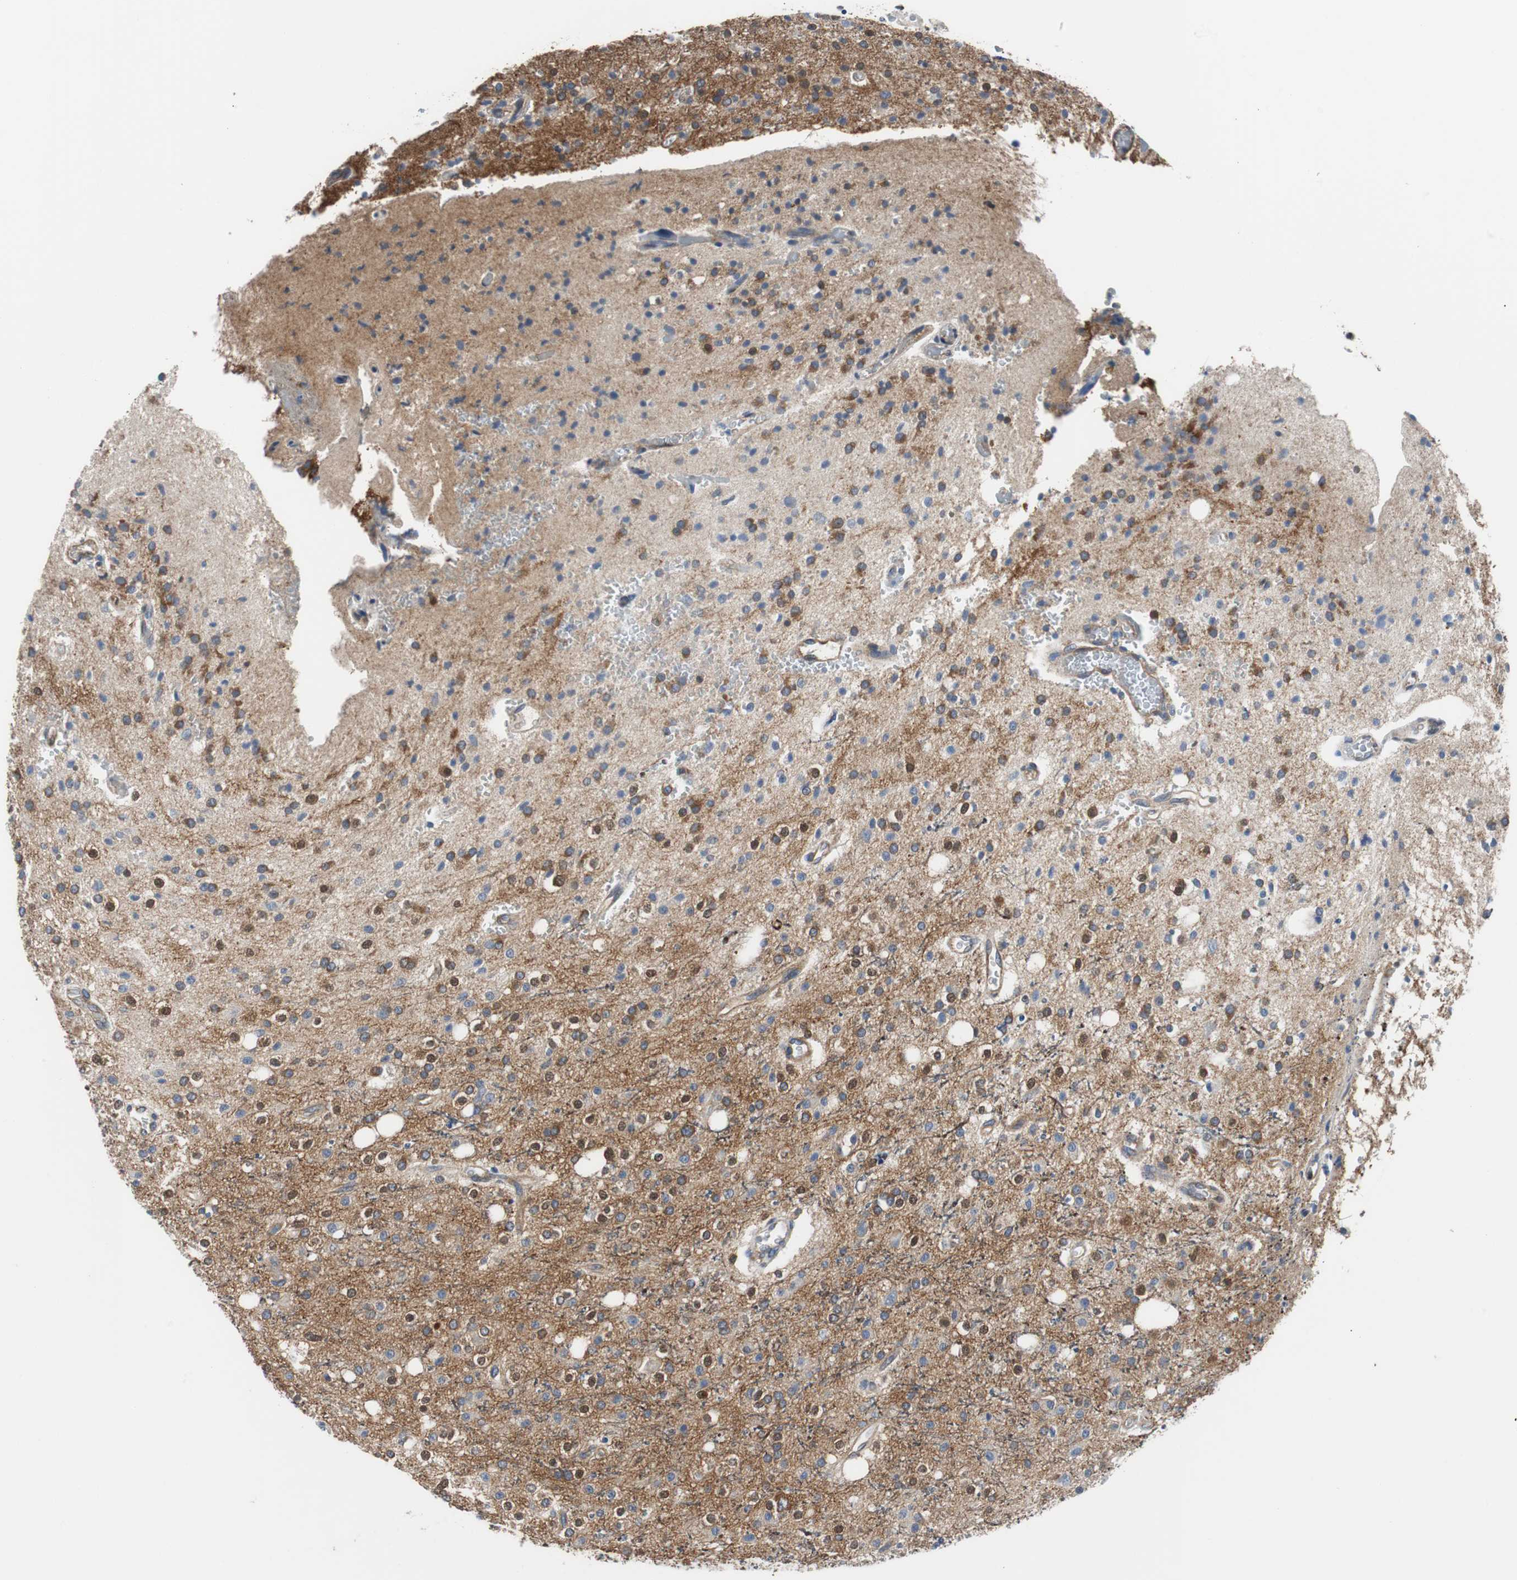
{"staining": {"intensity": "moderate", "quantity": ">75%", "location": "cytoplasmic/membranous,nuclear"}, "tissue": "glioma", "cell_type": "Tumor cells", "image_type": "cancer", "snomed": [{"axis": "morphology", "description": "Glioma, malignant, High grade"}, {"axis": "topography", "description": "Brain"}], "caption": "Protein expression analysis of malignant high-grade glioma displays moderate cytoplasmic/membranous and nuclear staining in about >75% of tumor cells.", "gene": "BRAF", "patient": {"sex": "male", "age": 47}}